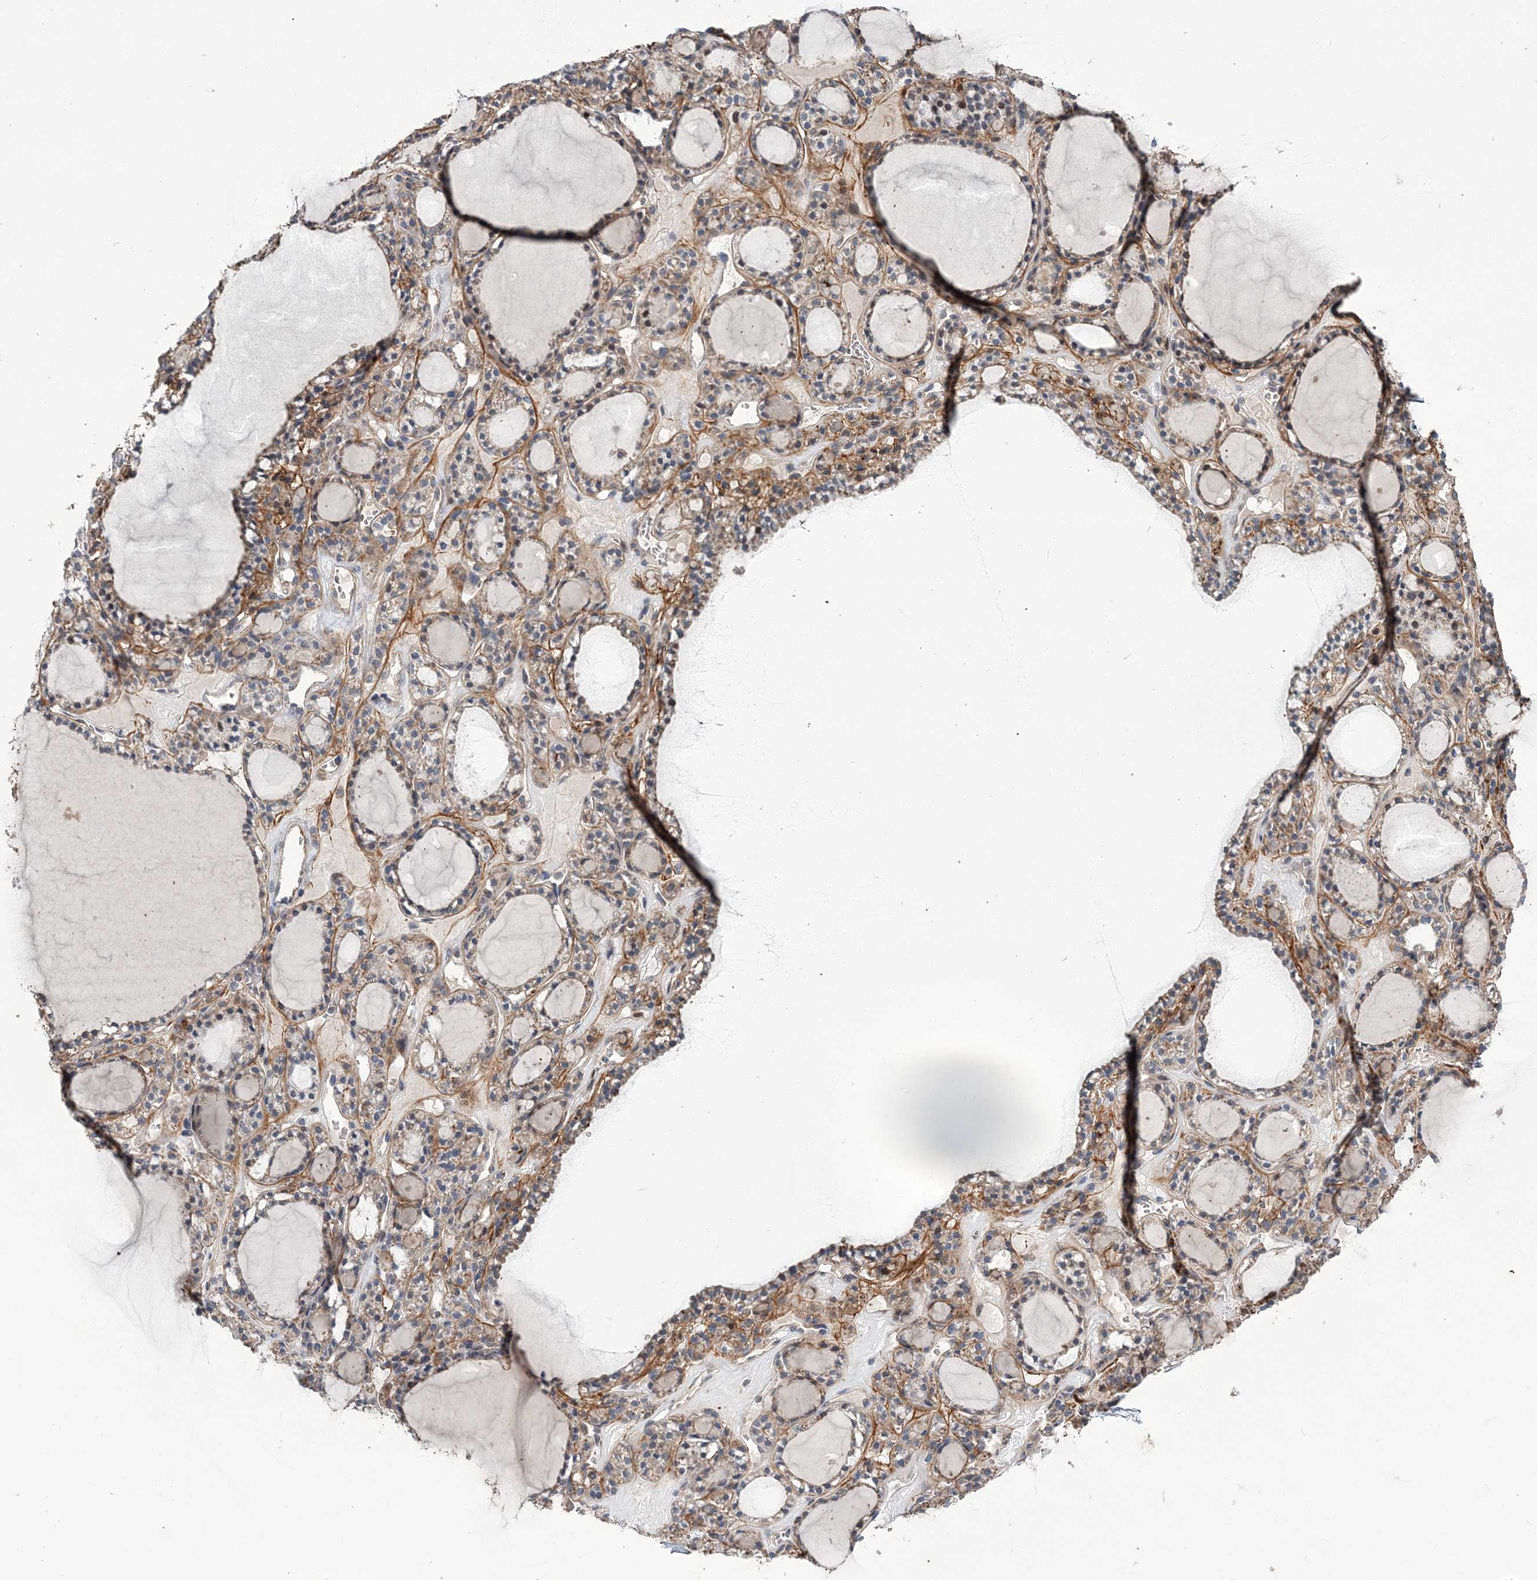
{"staining": {"intensity": "negative", "quantity": "none", "location": "none"}, "tissue": "thyroid gland", "cell_type": "Glandular cells", "image_type": "normal", "snomed": [{"axis": "morphology", "description": "Normal tissue, NOS"}, {"axis": "topography", "description": "Thyroid gland"}], "caption": "A high-resolution photomicrograph shows immunohistochemistry (IHC) staining of unremarkable thyroid gland, which demonstrates no significant positivity in glandular cells.", "gene": "PPP2R2B", "patient": {"sex": "female", "age": 28}}